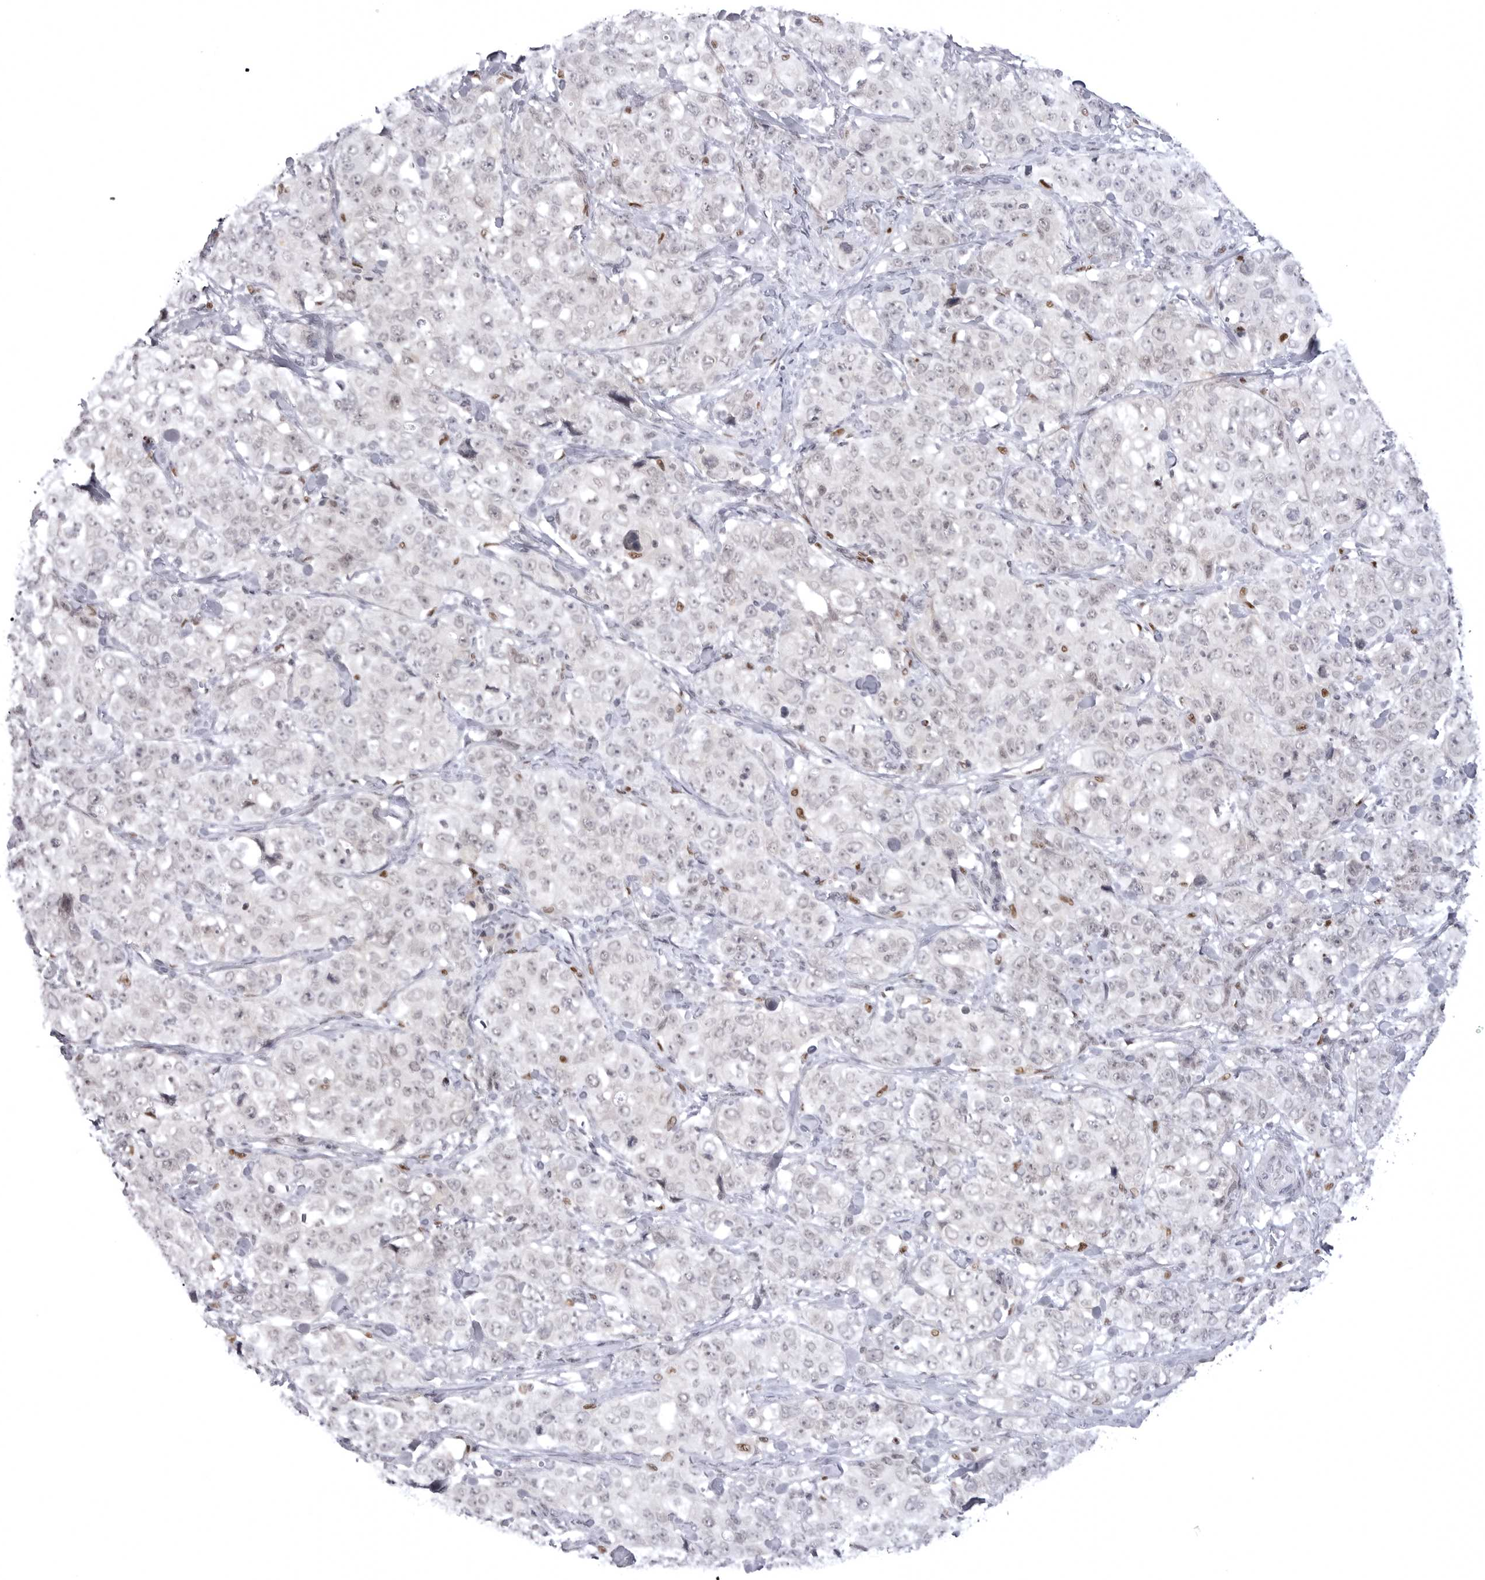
{"staining": {"intensity": "negative", "quantity": "none", "location": "none"}, "tissue": "stomach cancer", "cell_type": "Tumor cells", "image_type": "cancer", "snomed": [{"axis": "morphology", "description": "Adenocarcinoma, NOS"}, {"axis": "topography", "description": "Stomach"}], "caption": "Micrograph shows no protein positivity in tumor cells of stomach adenocarcinoma tissue.", "gene": "PTK2B", "patient": {"sex": "male", "age": 48}}